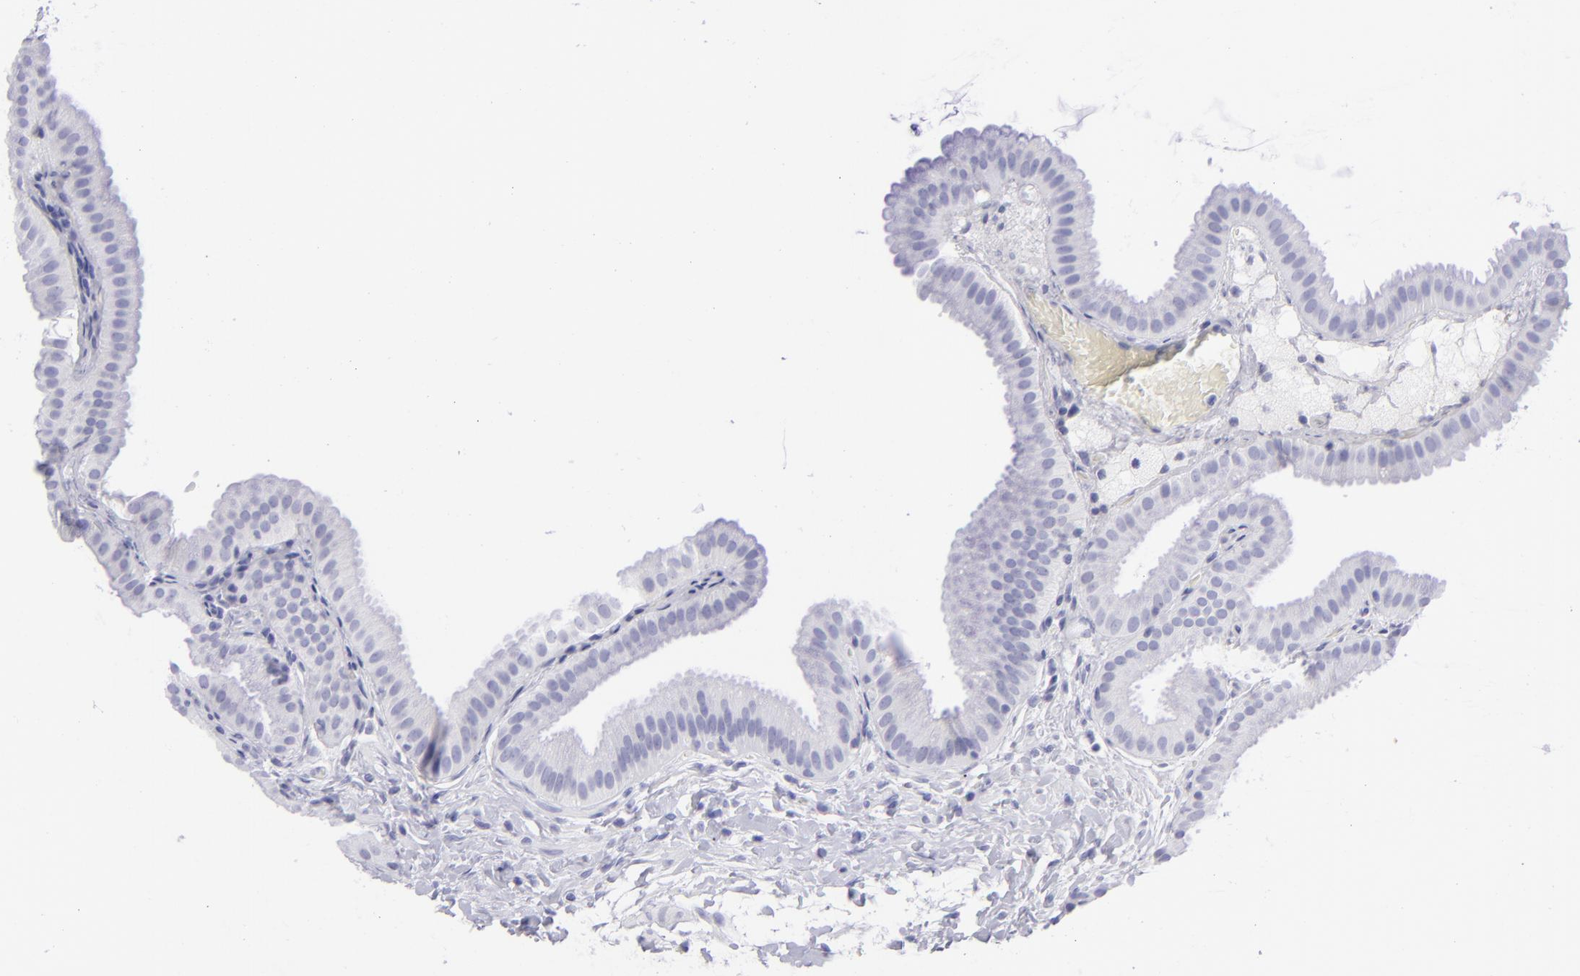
{"staining": {"intensity": "negative", "quantity": "none", "location": "none"}, "tissue": "gallbladder", "cell_type": "Glandular cells", "image_type": "normal", "snomed": [{"axis": "morphology", "description": "Normal tissue, NOS"}, {"axis": "topography", "description": "Gallbladder"}], "caption": "This is a photomicrograph of immunohistochemistry staining of unremarkable gallbladder, which shows no staining in glandular cells. Nuclei are stained in blue.", "gene": "SLC1A2", "patient": {"sex": "female", "age": 63}}